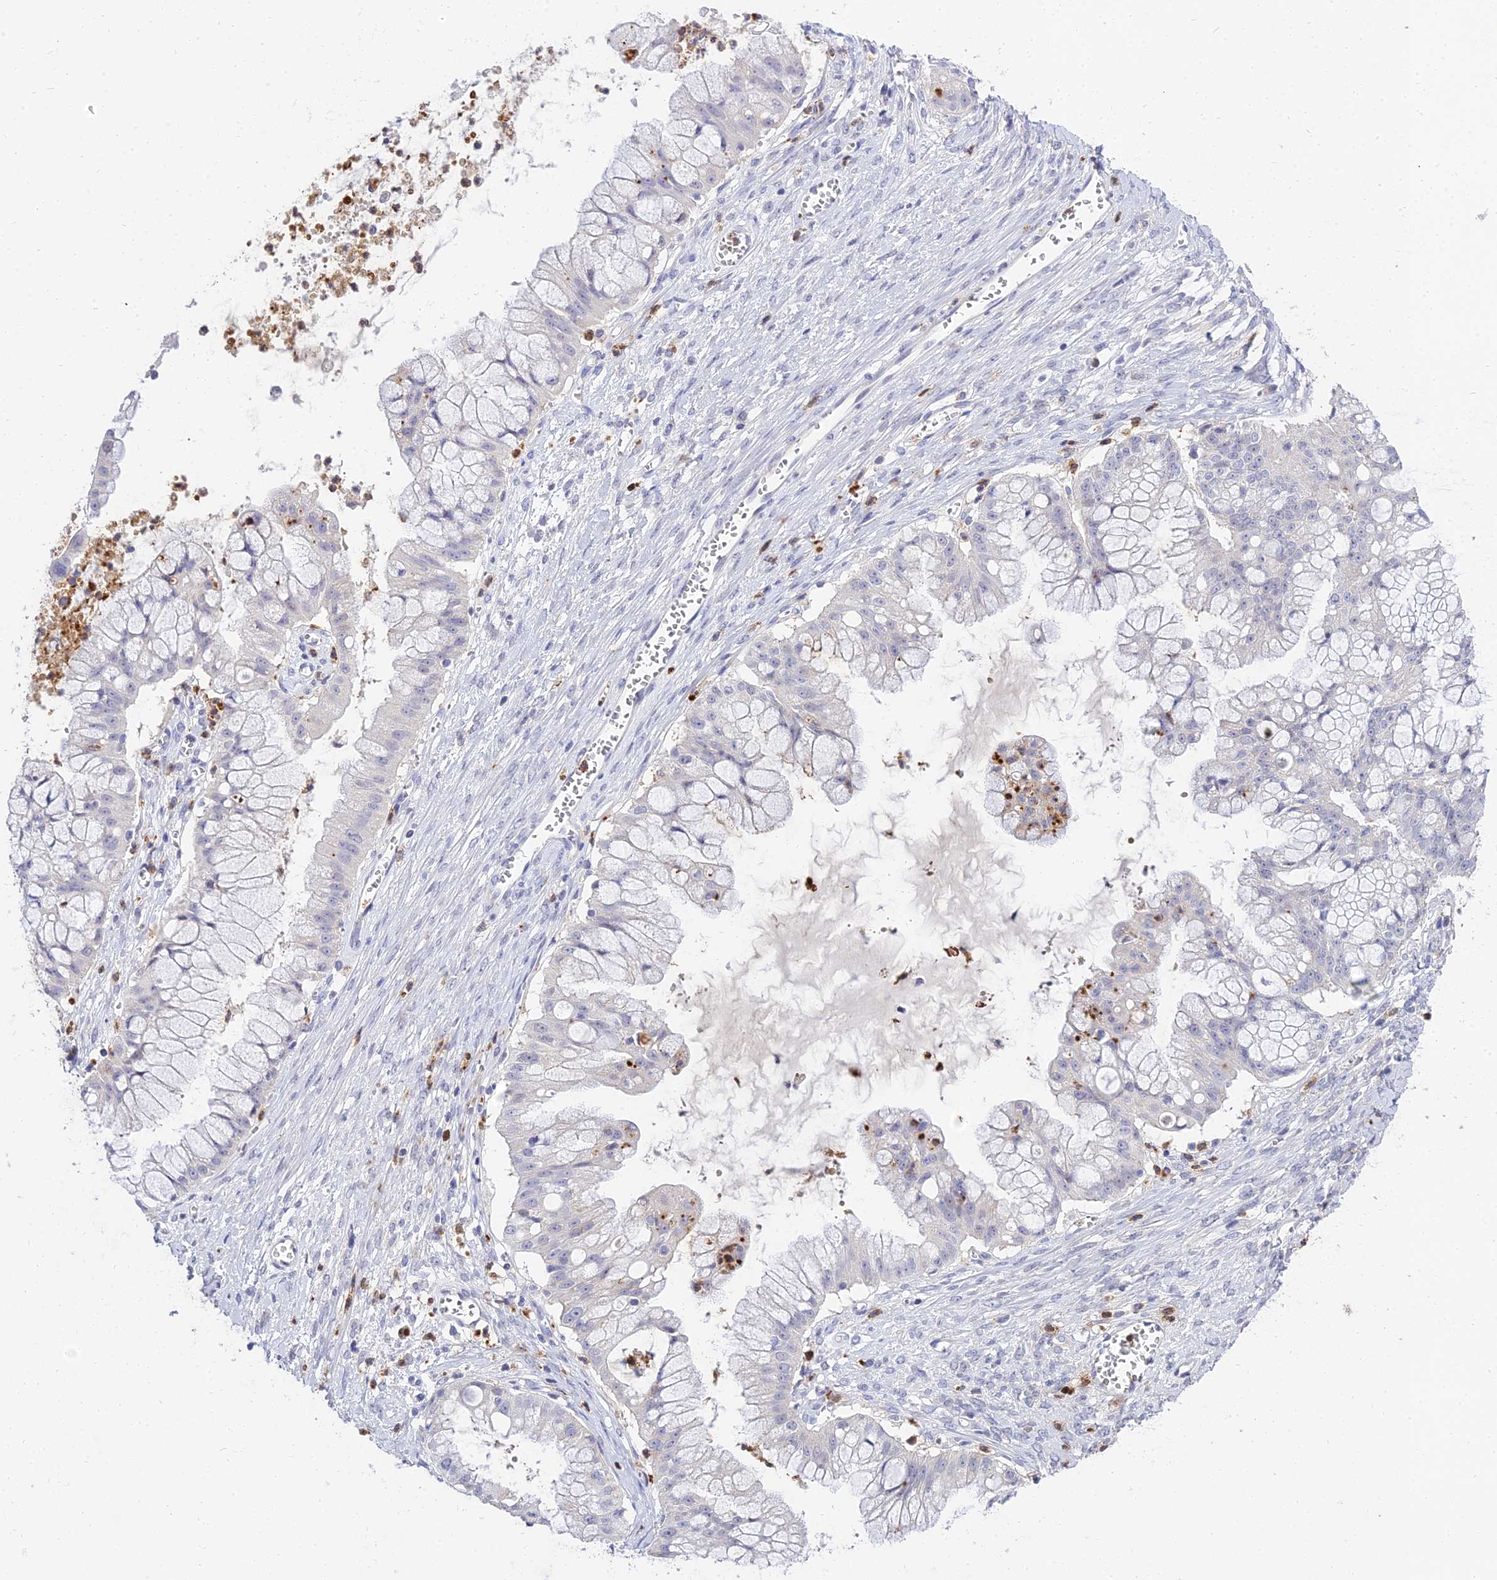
{"staining": {"intensity": "negative", "quantity": "none", "location": "none"}, "tissue": "ovarian cancer", "cell_type": "Tumor cells", "image_type": "cancer", "snomed": [{"axis": "morphology", "description": "Cystadenocarcinoma, mucinous, NOS"}, {"axis": "topography", "description": "Ovary"}], "caption": "High magnification brightfield microscopy of ovarian cancer stained with DAB (3,3'-diaminobenzidine) (brown) and counterstained with hematoxylin (blue): tumor cells show no significant staining.", "gene": "VWC2L", "patient": {"sex": "female", "age": 70}}